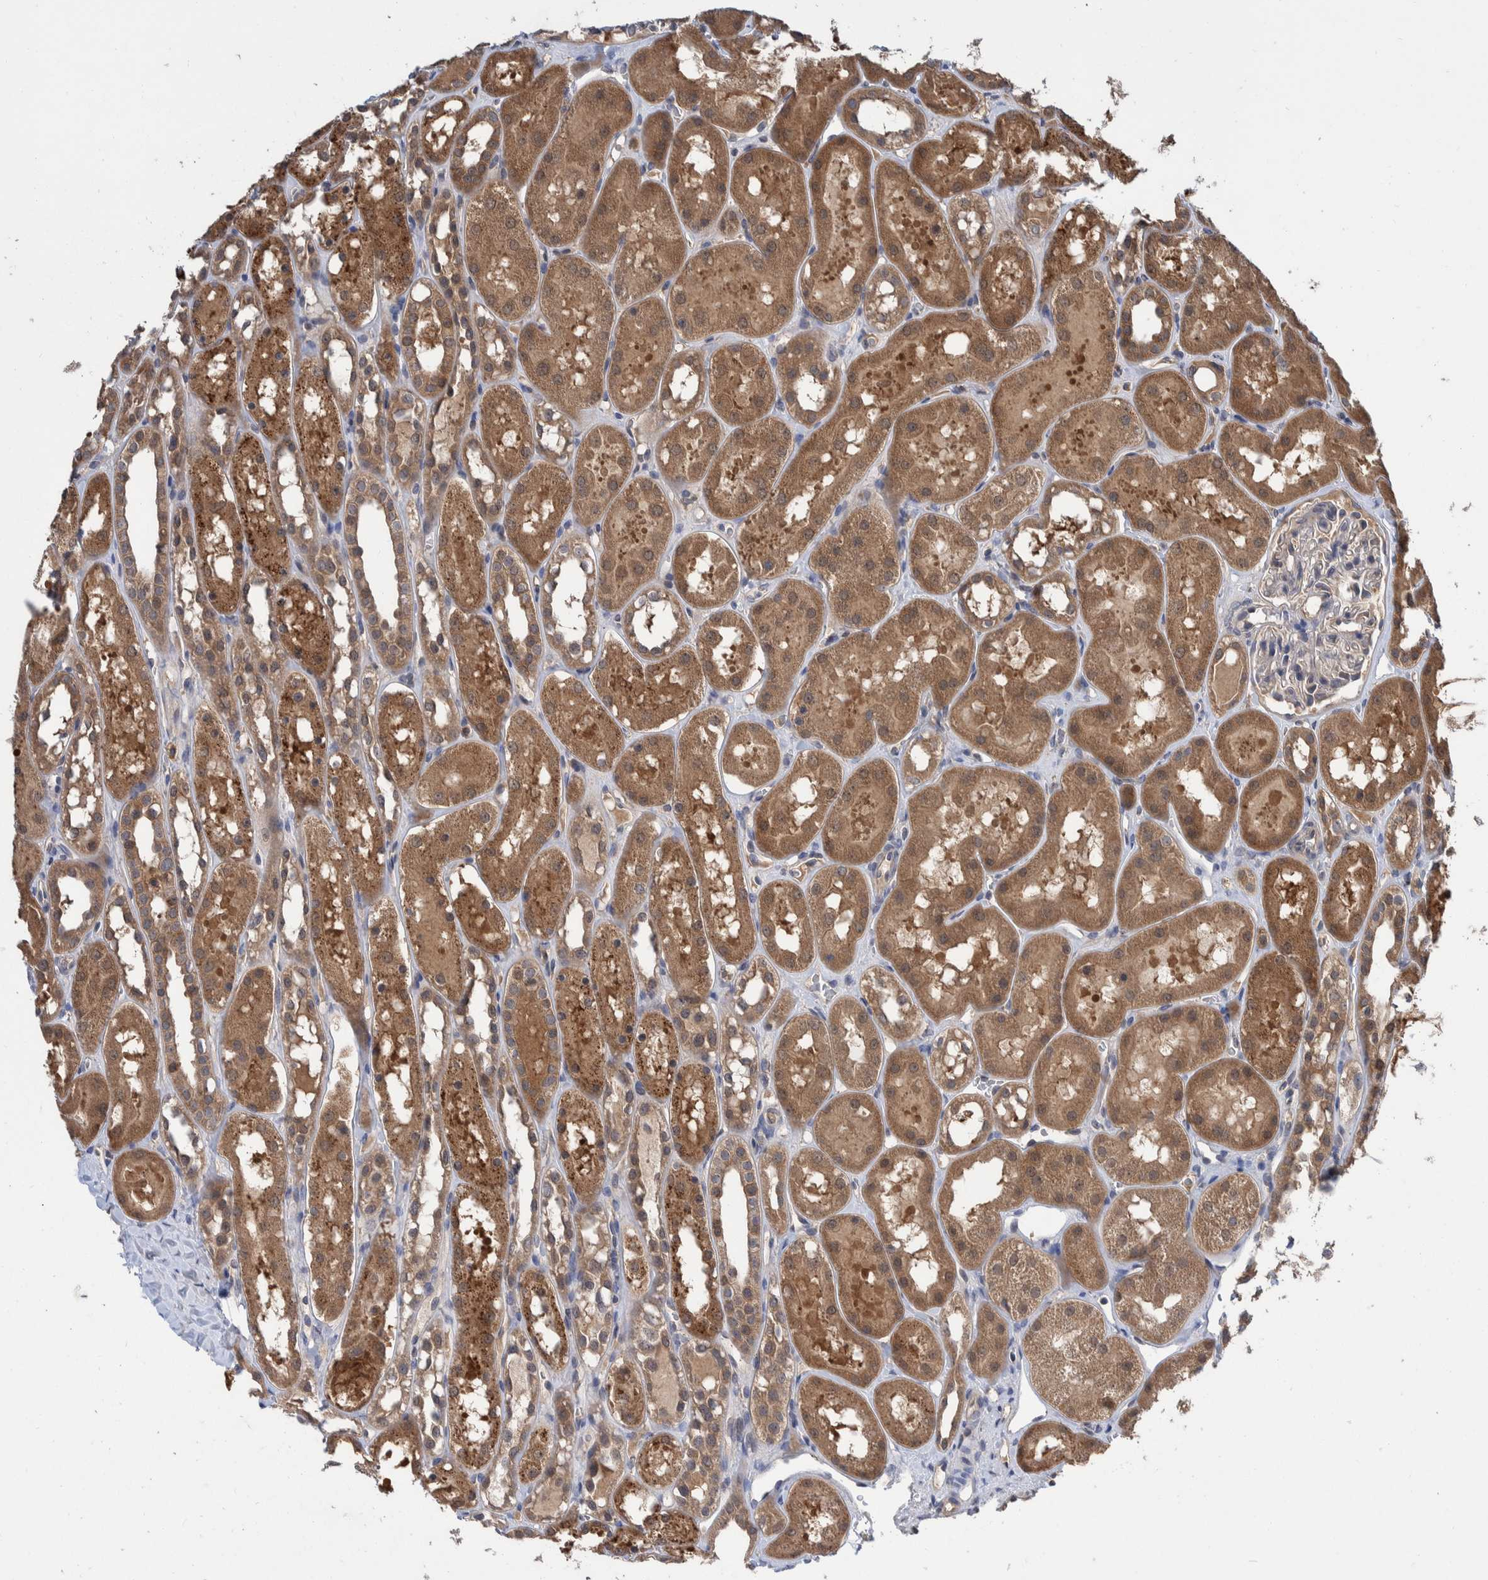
{"staining": {"intensity": "negative", "quantity": "none", "location": "none"}, "tissue": "kidney", "cell_type": "Cells in glomeruli", "image_type": "normal", "snomed": [{"axis": "morphology", "description": "Normal tissue, NOS"}, {"axis": "topography", "description": "Kidney"}, {"axis": "topography", "description": "Urinary bladder"}], "caption": "A histopathology image of kidney stained for a protein displays no brown staining in cells in glomeruli. Brightfield microscopy of immunohistochemistry stained with DAB (3,3'-diaminobenzidine) (brown) and hematoxylin (blue), captured at high magnification.", "gene": "PLPBP", "patient": {"sex": "male", "age": 16}}